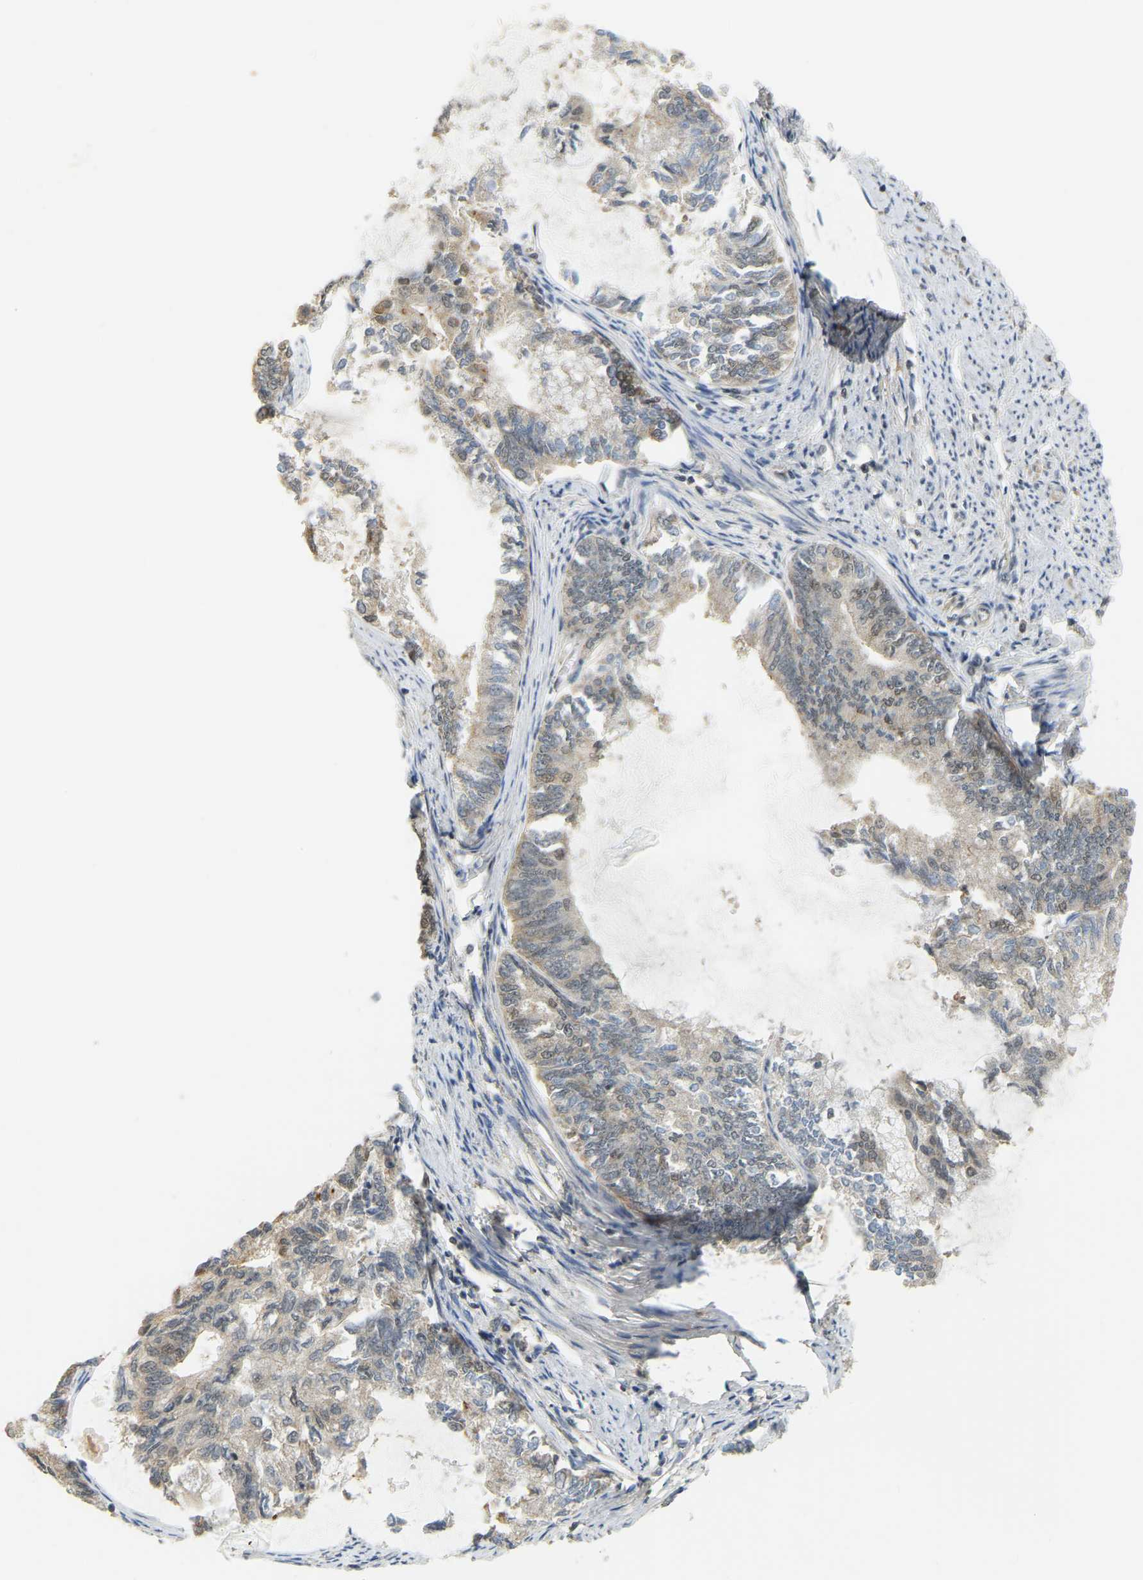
{"staining": {"intensity": "moderate", "quantity": "<25%", "location": "nuclear"}, "tissue": "endometrial cancer", "cell_type": "Tumor cells", "image_type": "cancer", "snomed": [{"axis": "morphology", "description": "Adenocarcinoma, NOS"}, {"axis": "topography", "description": "Endometrium"}], "caption": "Immunohistochemical staining of endometrial cancer (adenocarcinoma) displays low levels of moderate nuclear expression in about <25% of tumor cells.", "gene": "BRF2", "patient": {"sex": "female", "age": 86}}